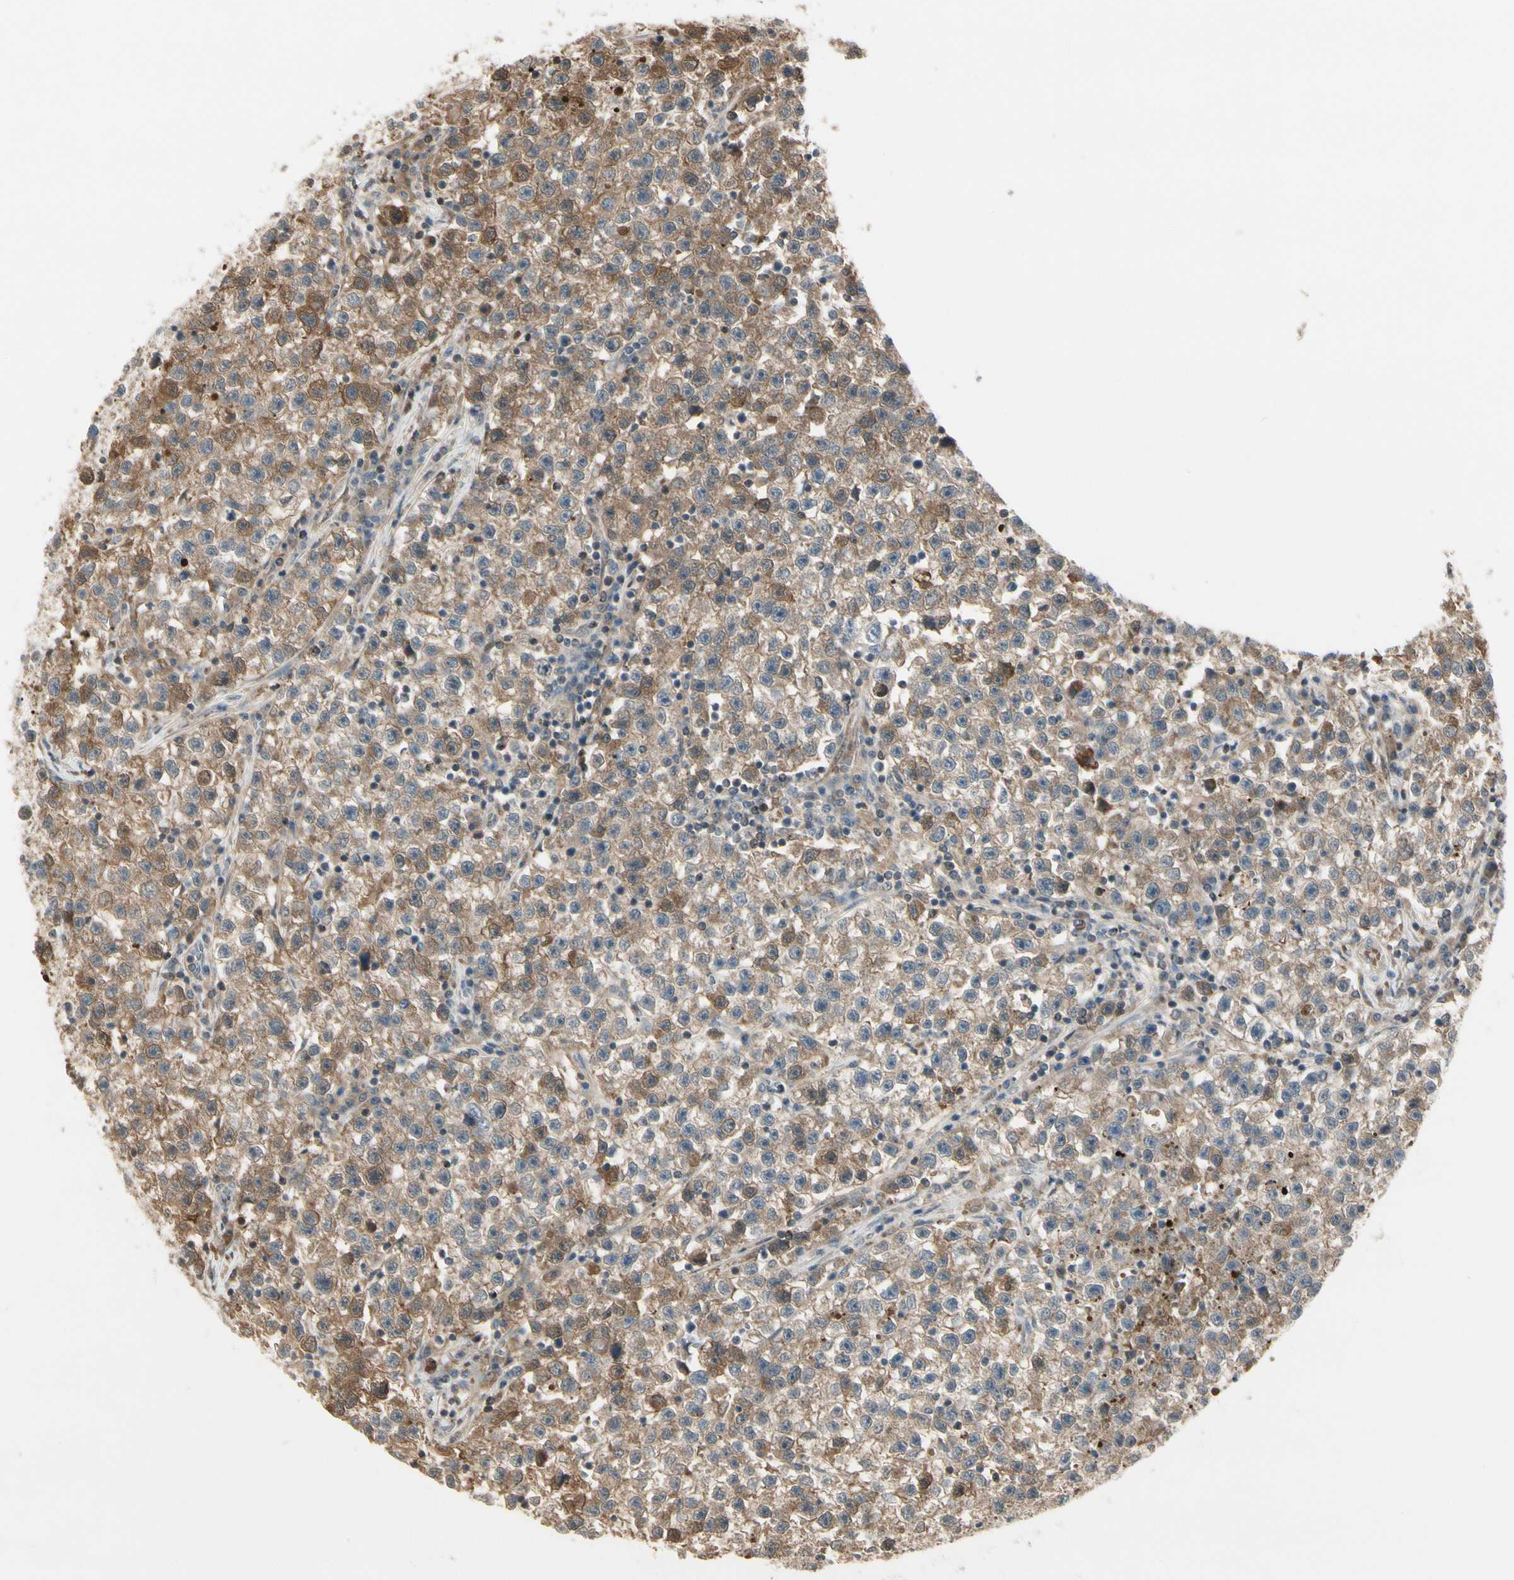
{"staining": {"intensity": "moderate", "quantity": ">75%", "location": "cytoplasmic/membranous"}, "tissue": "testis cancer", "cell_type": "Tumor cells", "image_type": "cancer", "snomed": [{"axis": "morphology", "description": "Seminoma, NOS"}, {"axis": "topography", "description": "Testis"}], "caption": "High-power microscopy captured an immunohistochemistry (IHC) image of testis seminoma, revealing moderate cytoplasmic/membranous expression in approximately >75% of tumor cells.", "gene": "EVC", "patient": {"sex": "male", "age": 22}}